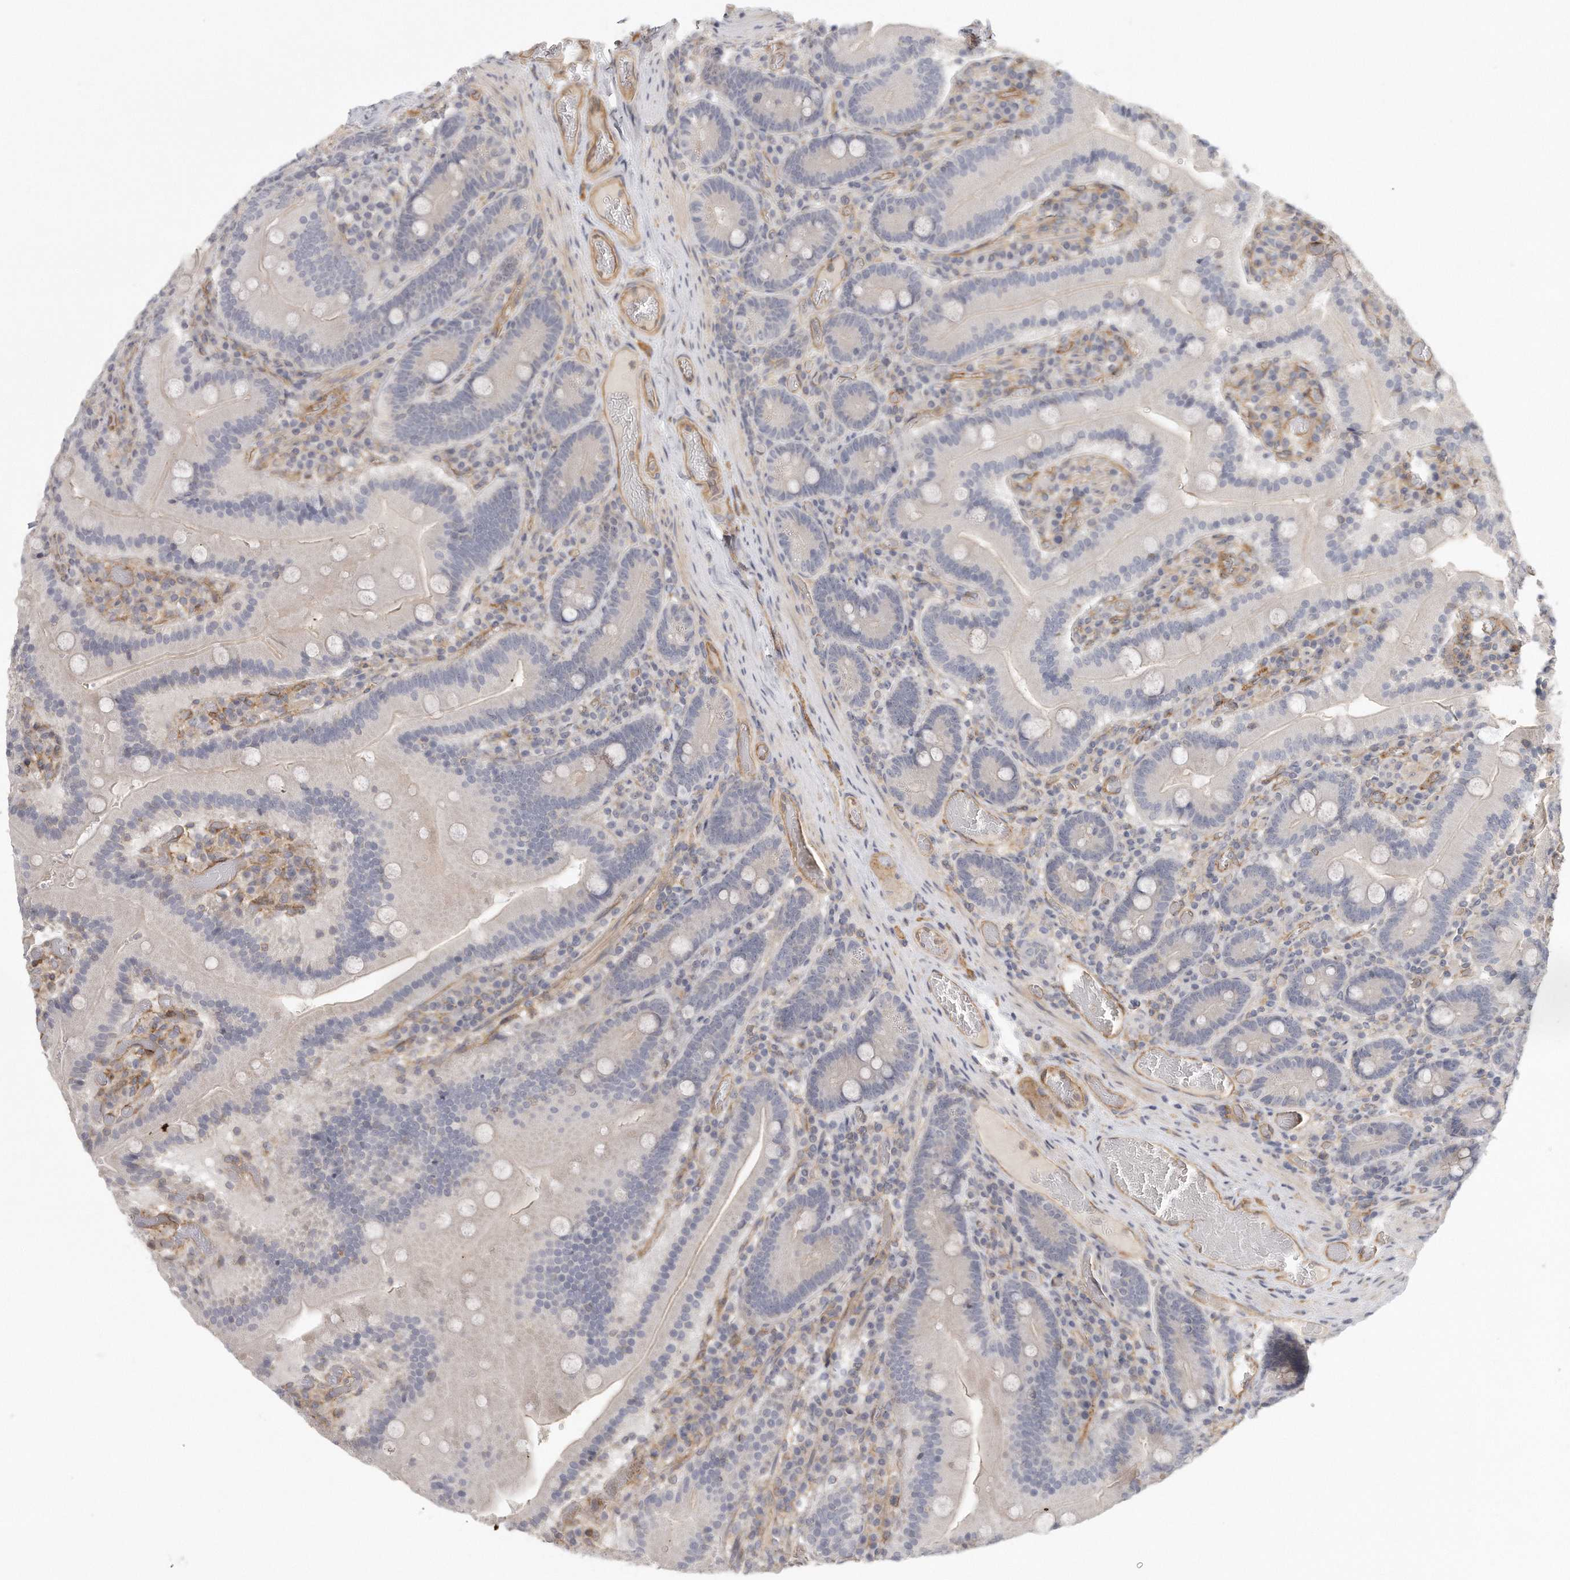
{"staining": {"intensity": "negative", "quantity": "none", "location": "none"}, "tissue": "duodenum", "cell_type": "Glandular cells", "image_type": "normal", "snomed": [{"axis": "morphology", "description": "Normal tissue, NOS"}, {"axis": "topography", "description": "Duodenum"}], "caption": "Immunohistochemistry (IHC) of benign human duodenum reveals no staining in glandular cells.", "gene": "MTERF4", "patient": {"sex": "female", "age": 62}}